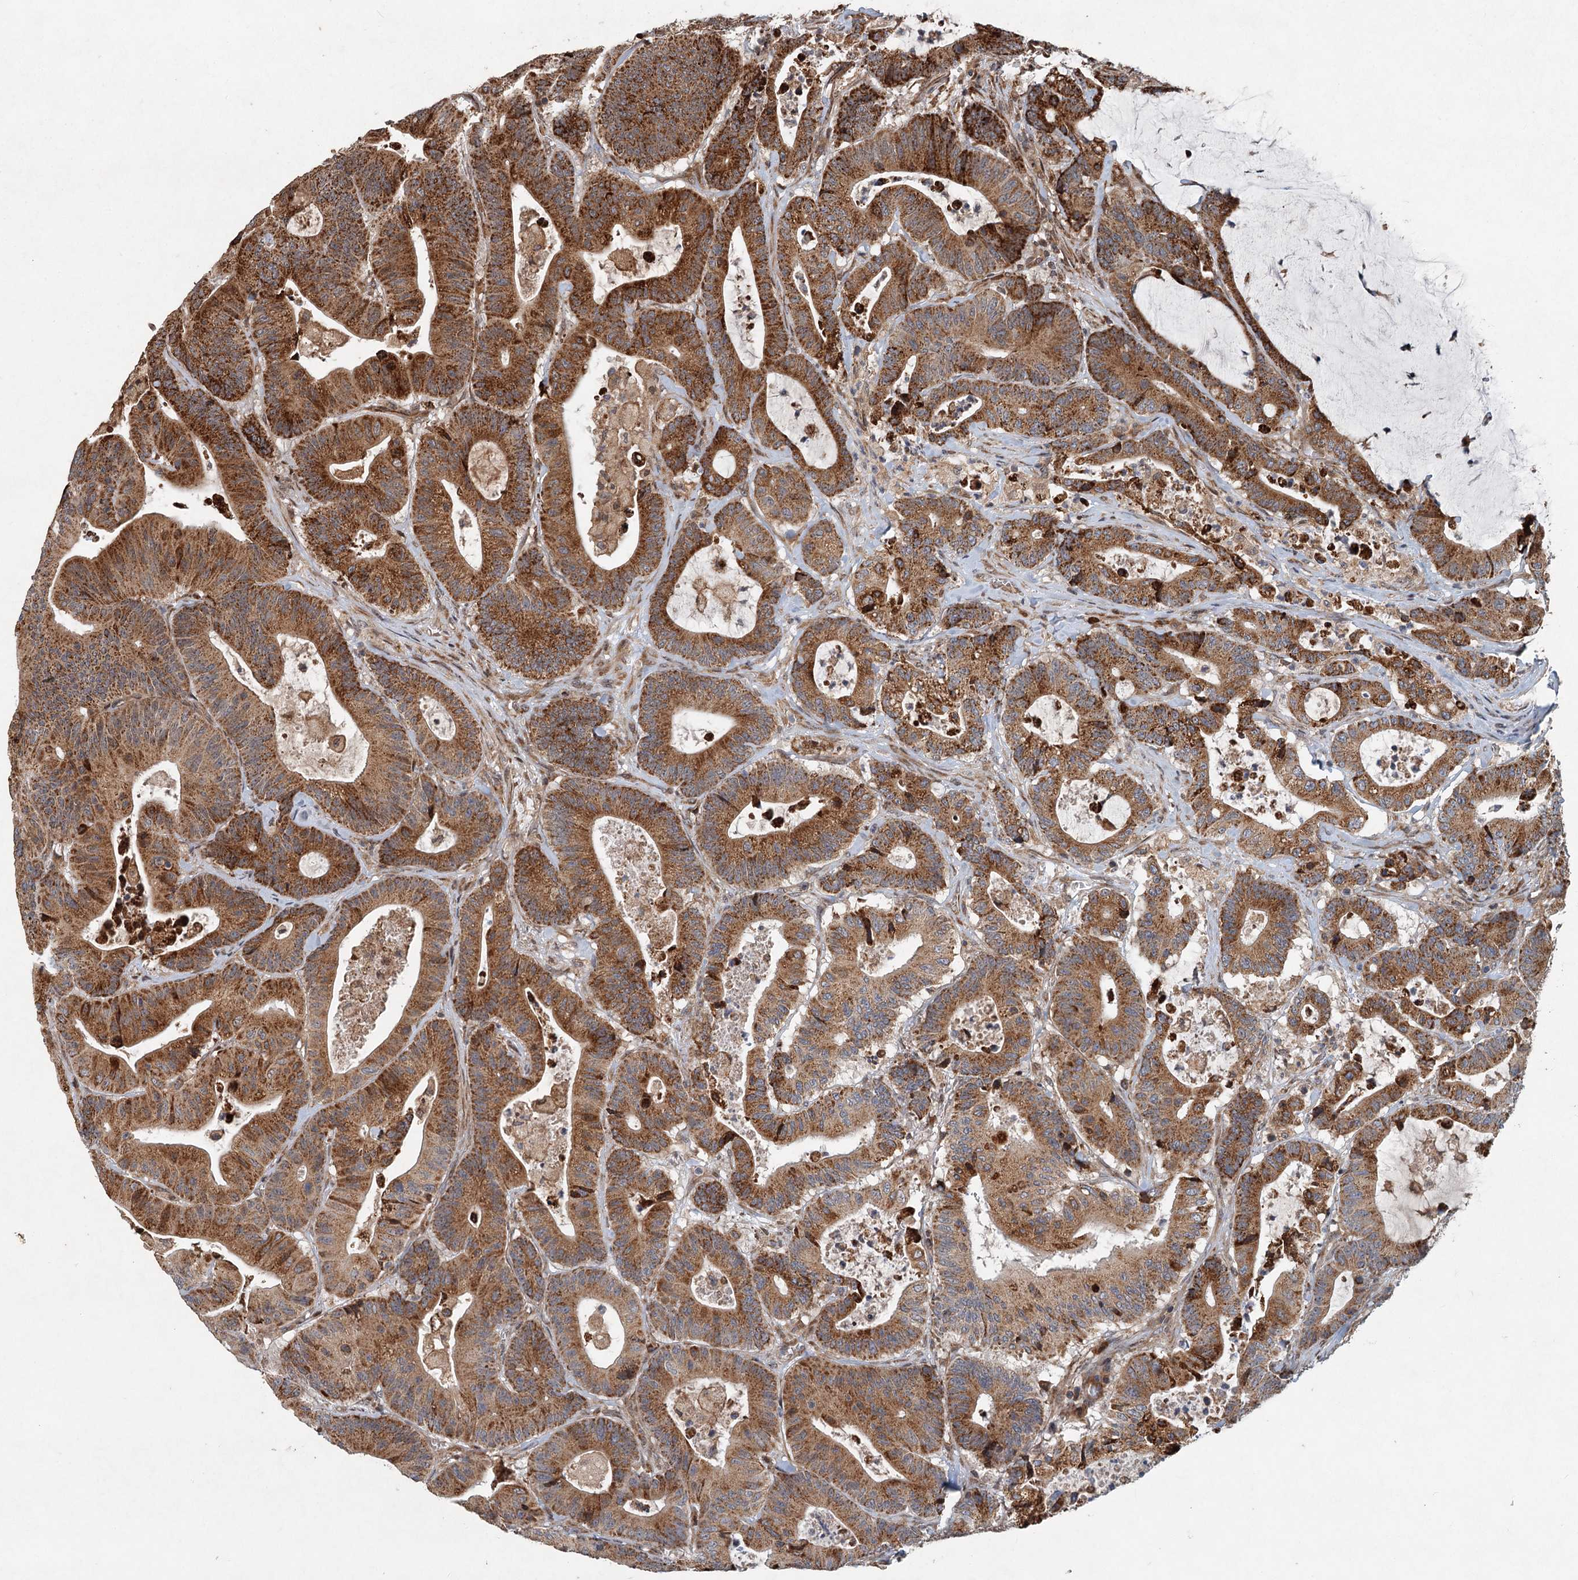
{"staining": {"intensity": "moderate", "quantity": ">75%", "location": "cytoplasmic/membranous"}, "tissue": "colorectal cancer", "cell_type": "Tumor cells", "image_type": "cancer", "snomed": [{"axis": "morphology", "description": "Adenocarcinoma, NOS"}, {"axis": "topography", "description": "Colon"}], "caption": "Tumor cells display medium levels of moderate cytoplasmic/membranous expression in approximately >75% of cells in human colorectal cancer.", "gene": "SRPX2", "patient": {"sex": "female", "age": 84}}